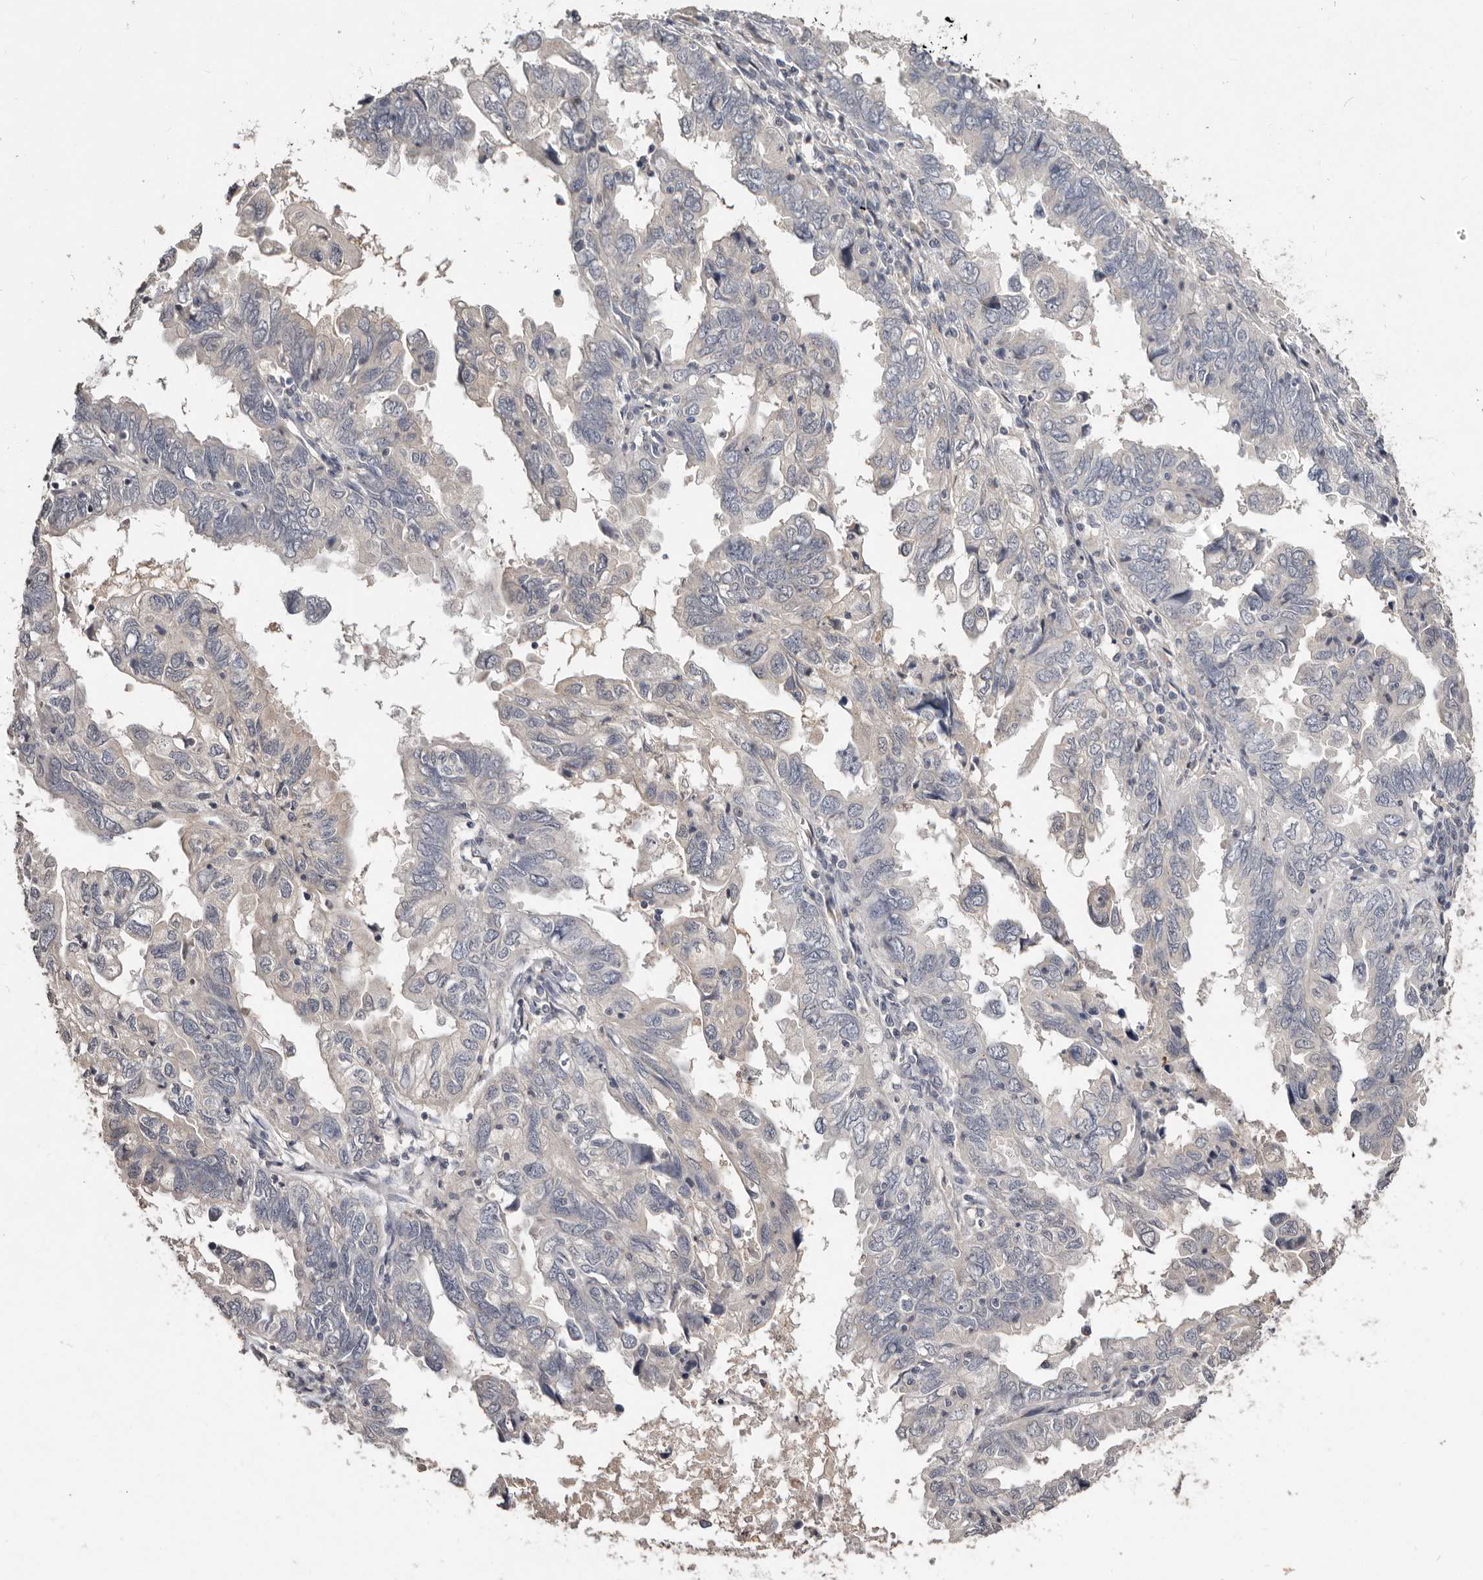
{"staining": {"intensity": "negative", "quantity": "none", "location": "none"}, "tissue": "endometrial cancer", "cell_type": "Tumor cells", "image_type": "cancer", "snomed": [{"axis": "morphology", "description": "Adenocarcinoma, NOS"}, {"axis": "topography", "description": "Uterus"}], "caption": "Immunohistochemistry histopathology image of human adenocarcinoma (endometrial) stained for a protein (brown), which reveals no expression in tumor cells. The staining is performed using DAB brown chromogen with nuclei counter-stained in using hematoxylin.", "gene": "SULT1E1", "patient": {"sex": "female", "age": 77}}